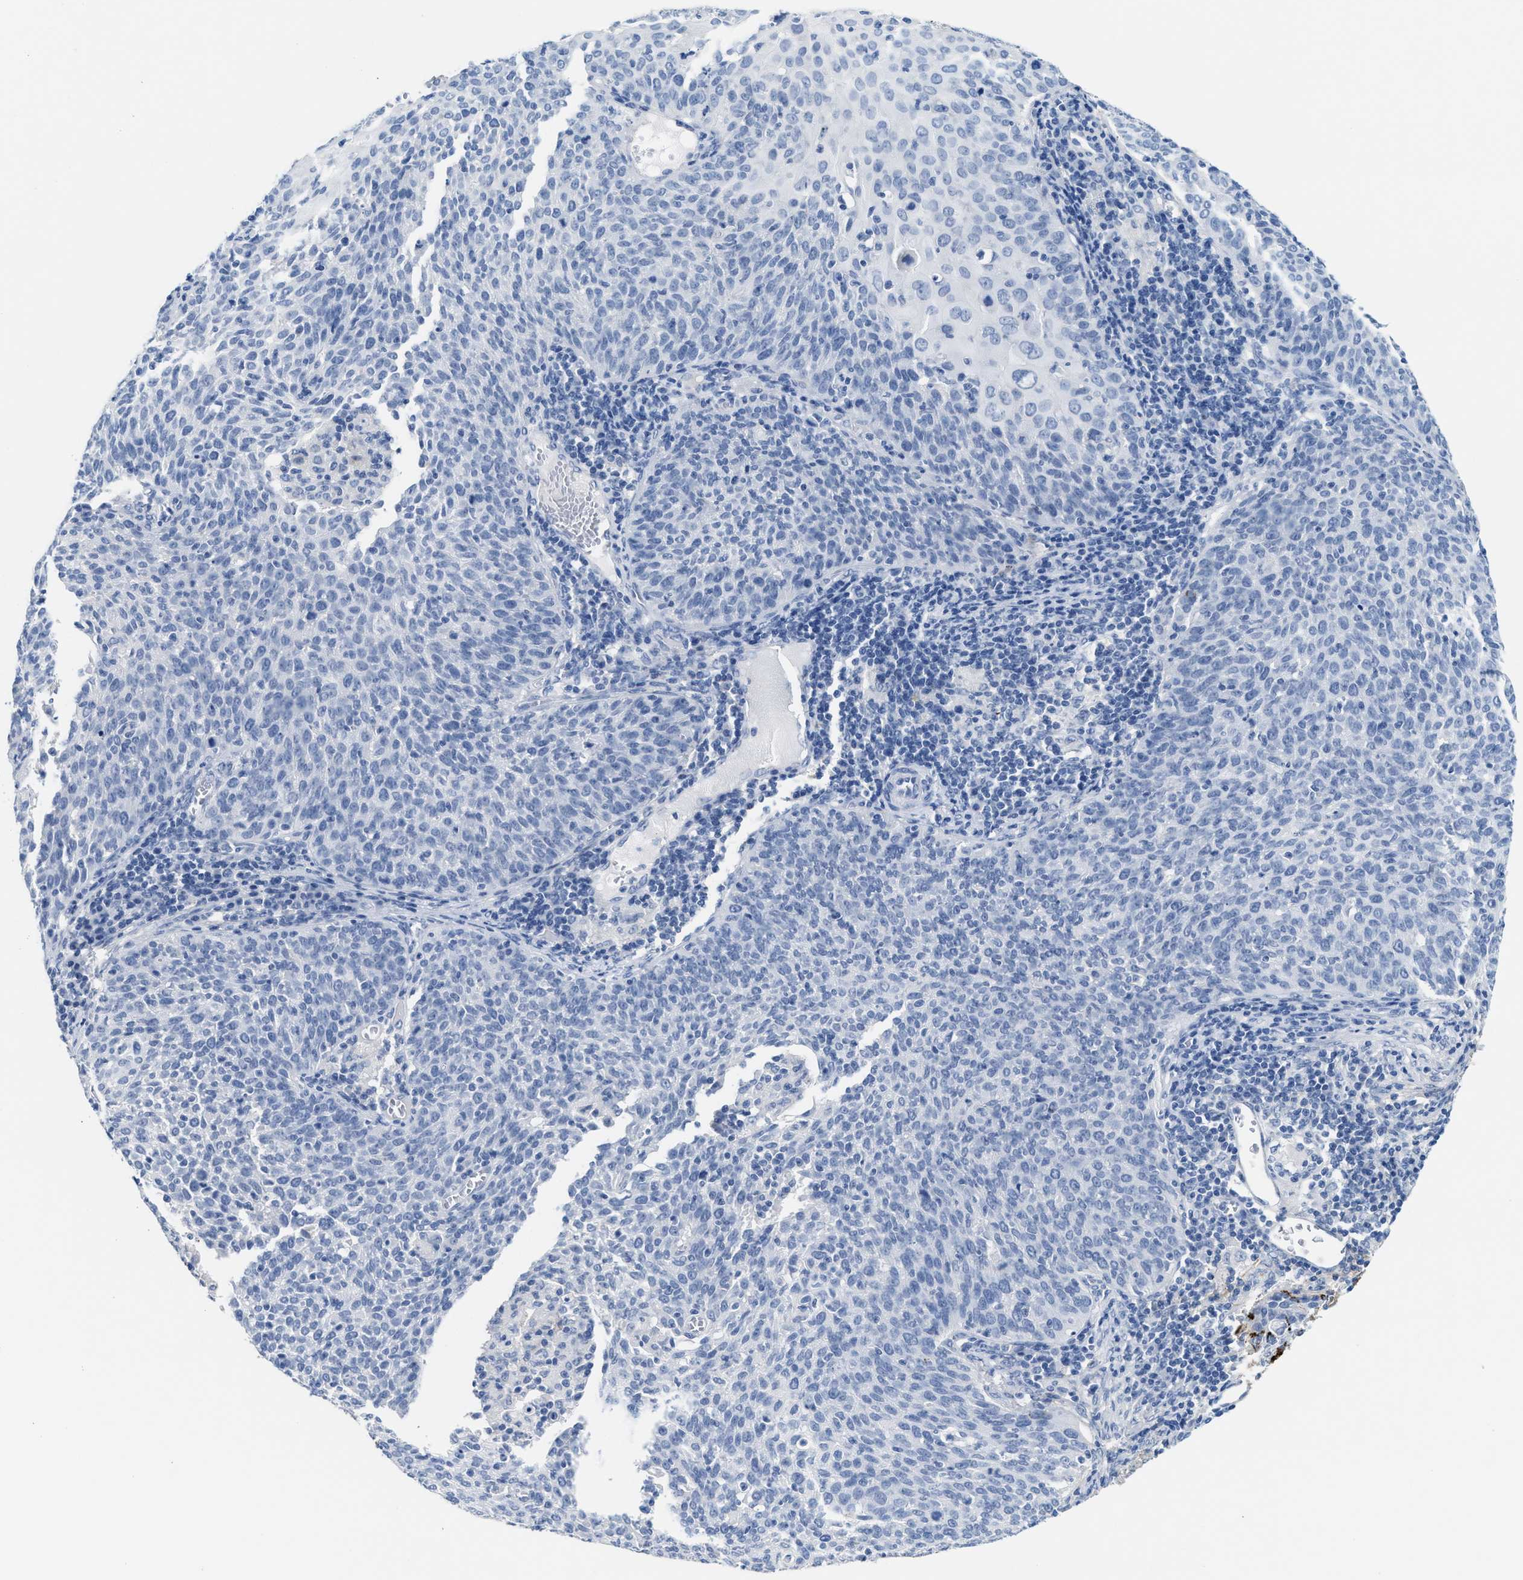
{"staining": {"intensity": "negative", "quantity": "none", "location": "none"}, "tissue": "cervical cancer", "cell_type": "Tumor cells", "image_type": "cancer", "snomed": [{"axis": "morphology", "description": "Squamous cell carcinoma, NOS"}, {"axis": "topography", "description": "Cervix"}], "caption": "This is a image of immunohistochemistry (IHC) staining of cervical squamous cell carcinoma, which shows no staining in tumor cells. (DAB (3,3'-diaminobenzidine) immunohistochemistry with hematoxylin counter stain).", "gene": "TNR", "patient": {"sex": "female", "age": 38}}